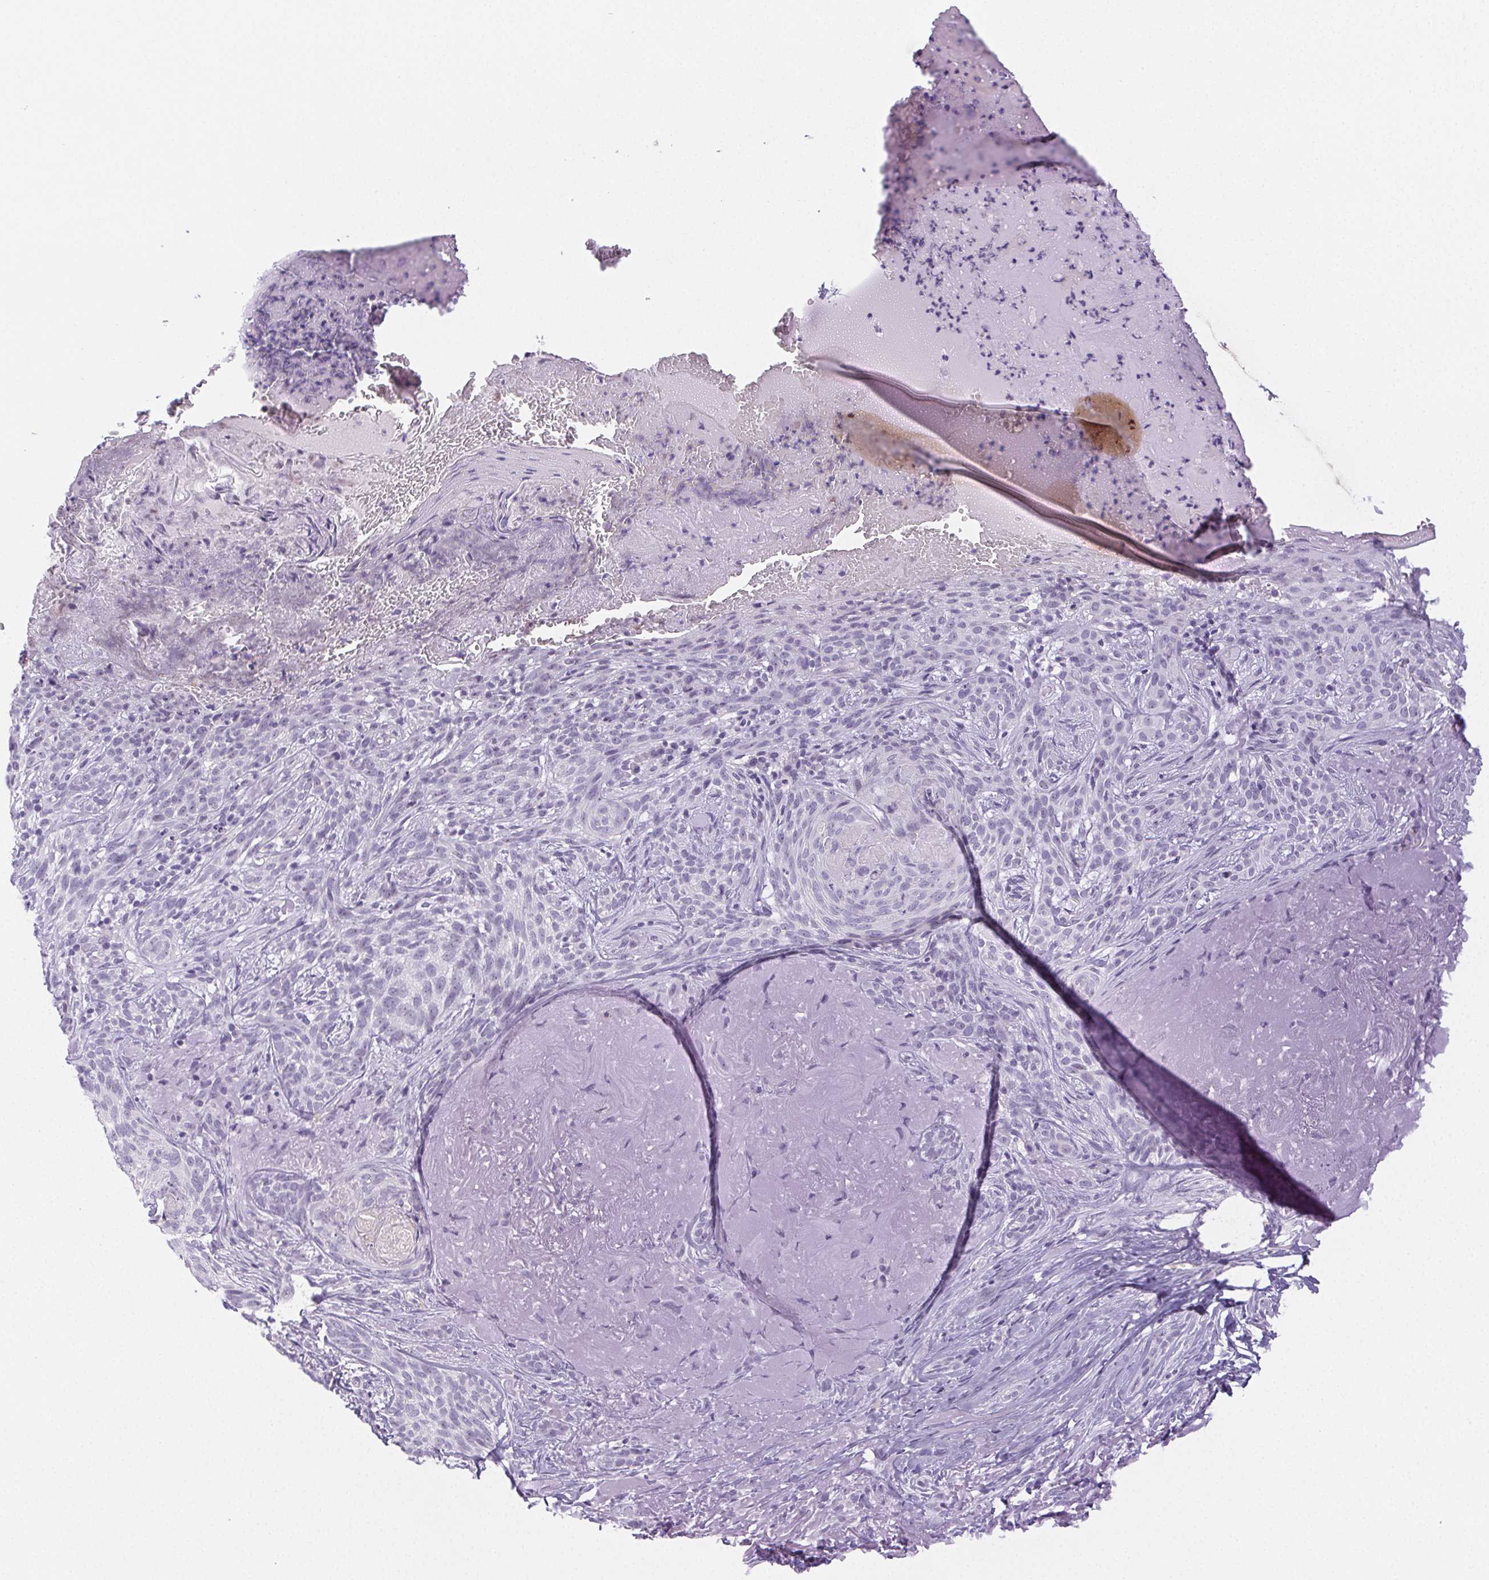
{"staining": {"intensity": "negative", "quantity": "none", "location": "none"}, "tissue": "skin cancer", "cell_type": "Tumor cells", "image_type": "cancer", "snomed": [{"axis": "morphology", "description": "Basal cell carcinoma"}, {"axis": "topography", "description": "Skin"}], "caption": "Tumor cells are negative for brown protein staining in skin basal cell carcinoma.", "gene": "ST8SIA3", "patient": {"sex": "male", "age": 84}}